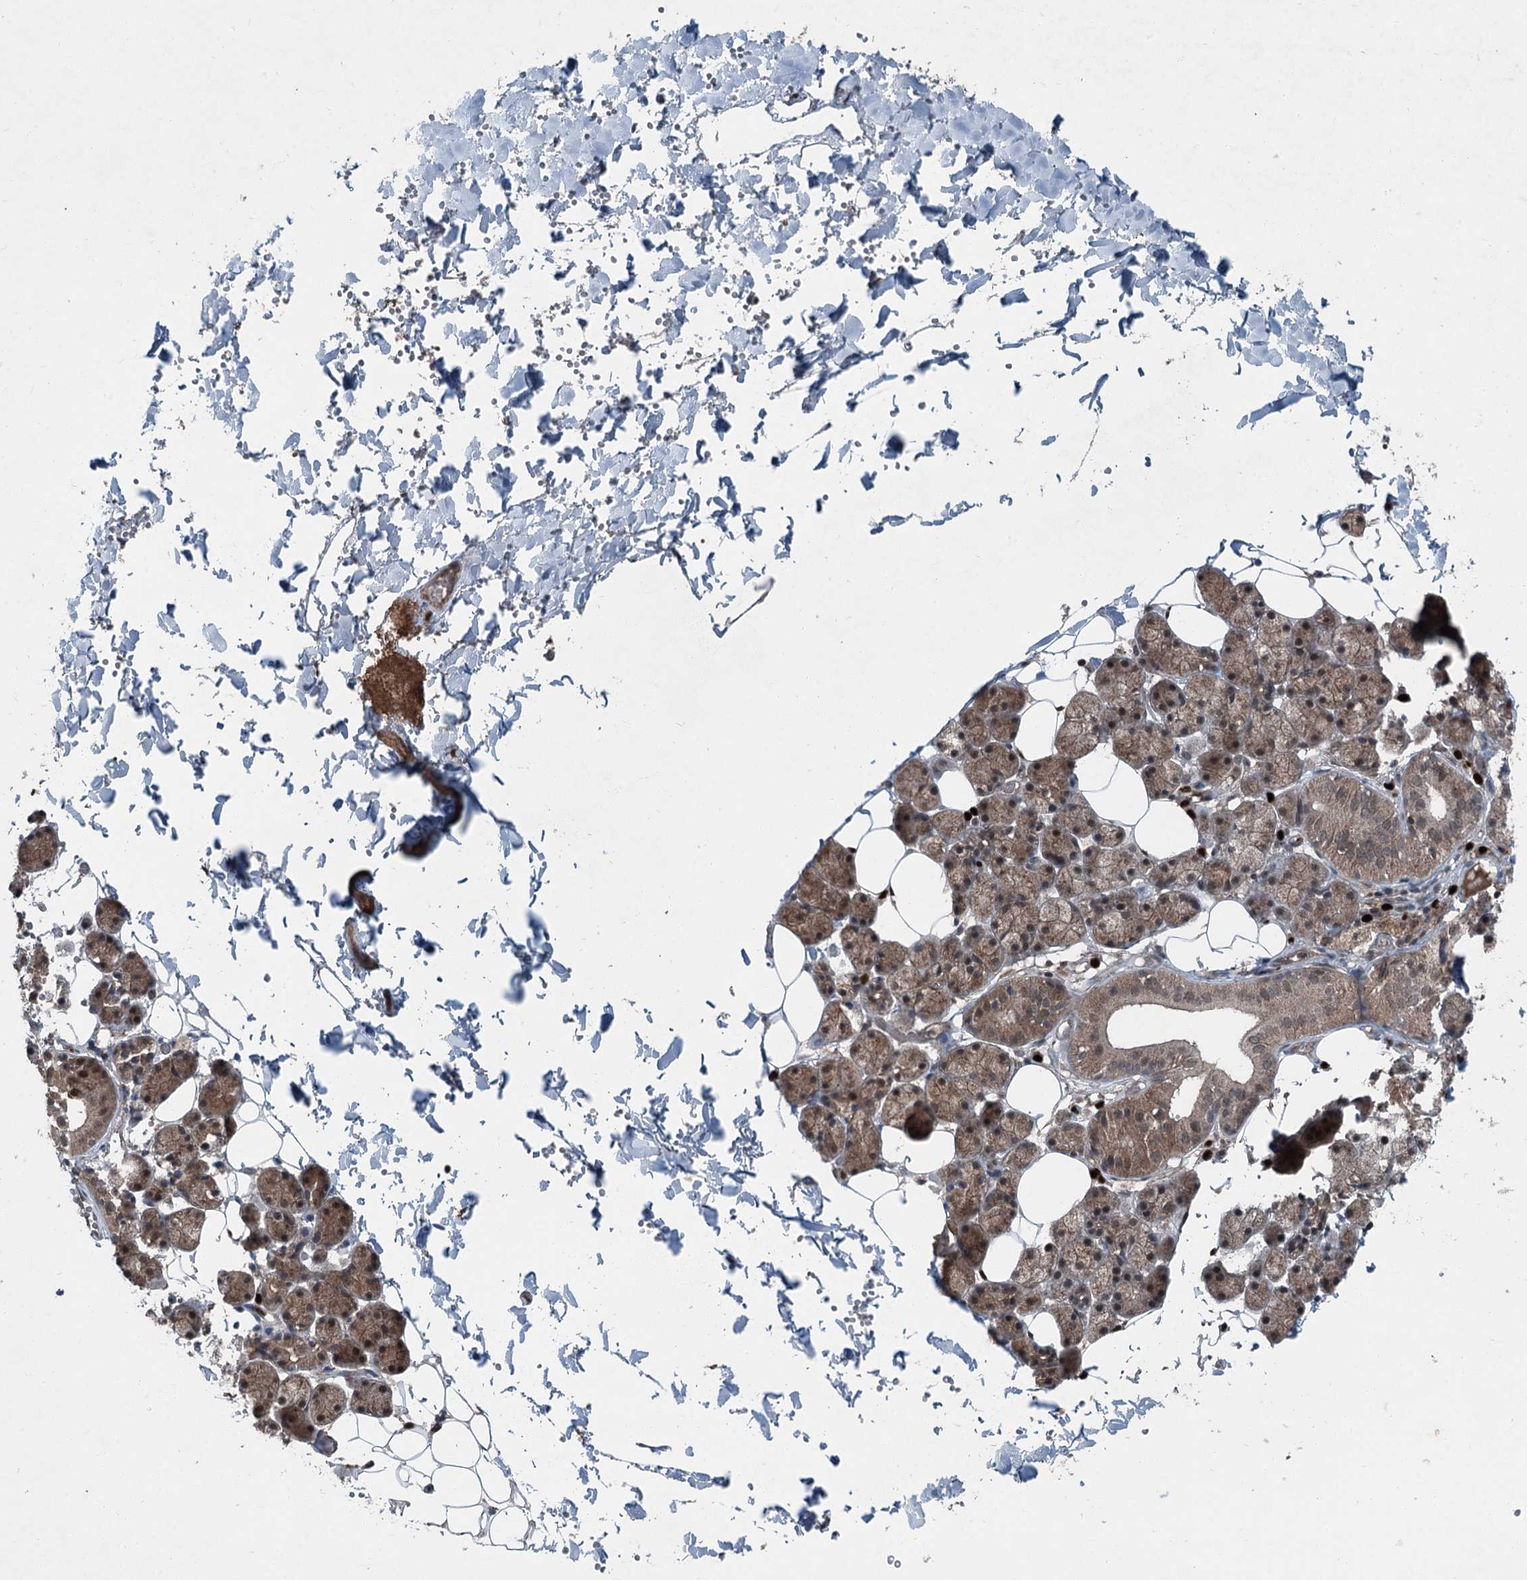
{"staining": {"intensity": "moderate", "quantity": ">75%", "location": "cytoplasmic/membranous,nuclear"}, "tissue": "salivary gland", "cell_type": "Glandular cells", "image_type": "normal", "snomed": [{"axis": "morphology", "description": "Normal tissue, NOS"}, {"axis": "topography", "description": "Salivary gland"}], "caption": "Moderate cytoplasmic/membranous,nuclear protein staining is identified in approximately >75% of glandular cells in salivary gland. (Brightfield microscopy of DAB IHC at high magnification).", "gene": "BORCS7", "patient": {"sex": "female", "age": 33}}